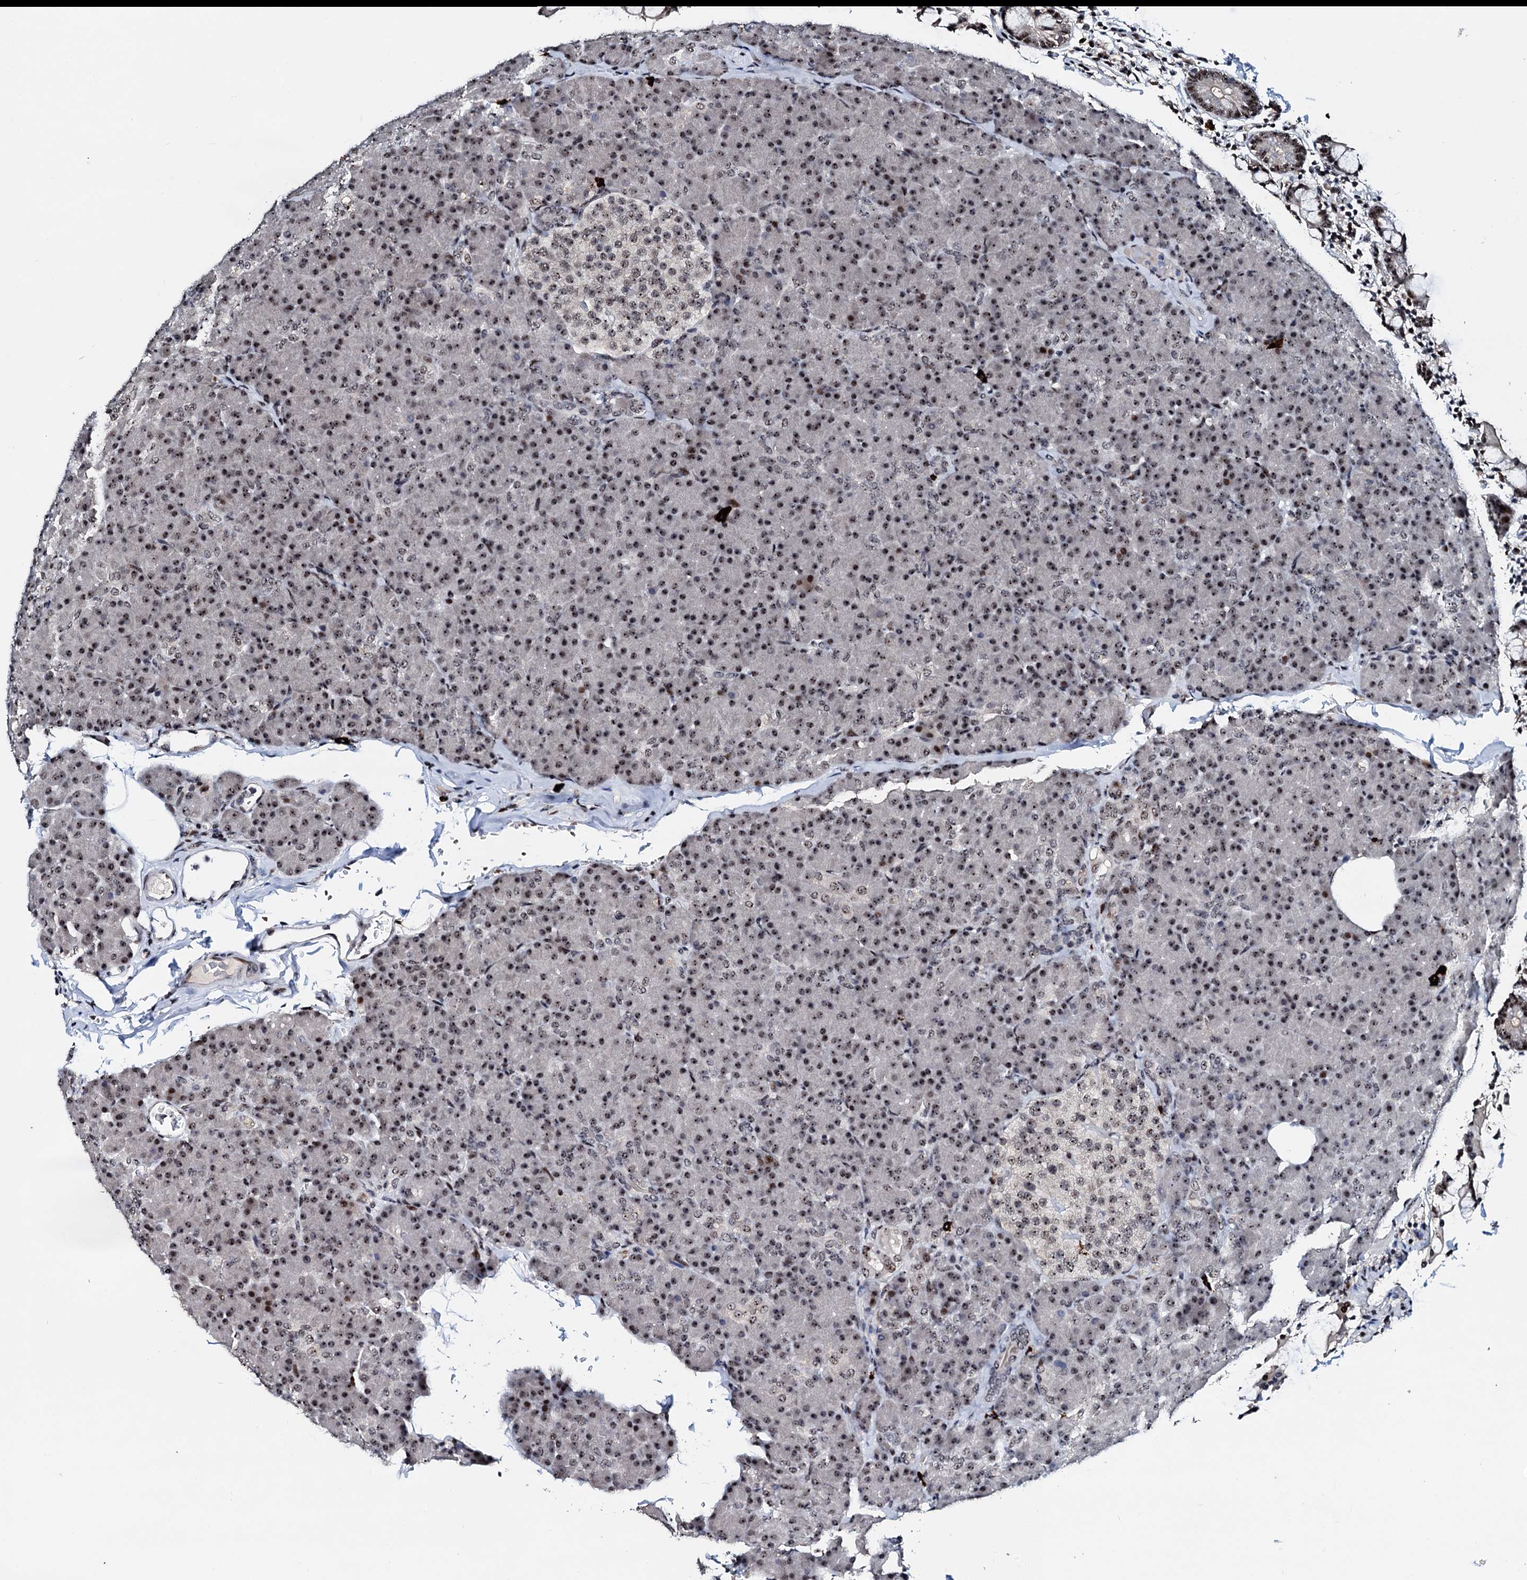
{"staining": {"intensity": "moderate", "quantity": "25%-75%", "location": "nuclear"}, "tissue": "pancreas", "cell_type": "Exocrine glandular cells", "image_type": "normal", "snomed": [{"axis": "morphology", "description": "Normal tissue, NOS"}, {"axis": "topography", "description": "Pancreas"}], "caption": "This photomicrograph displays unremarkable pancreas stained with immunohistochemistry to label a protein in brown. The nuclear of exocrine glandular cells show moderate positivity for the protein. Nuclei are counter-stained blue.", "gene": "NEUROG3", "patient": {"sex": "female", "age": 43}}